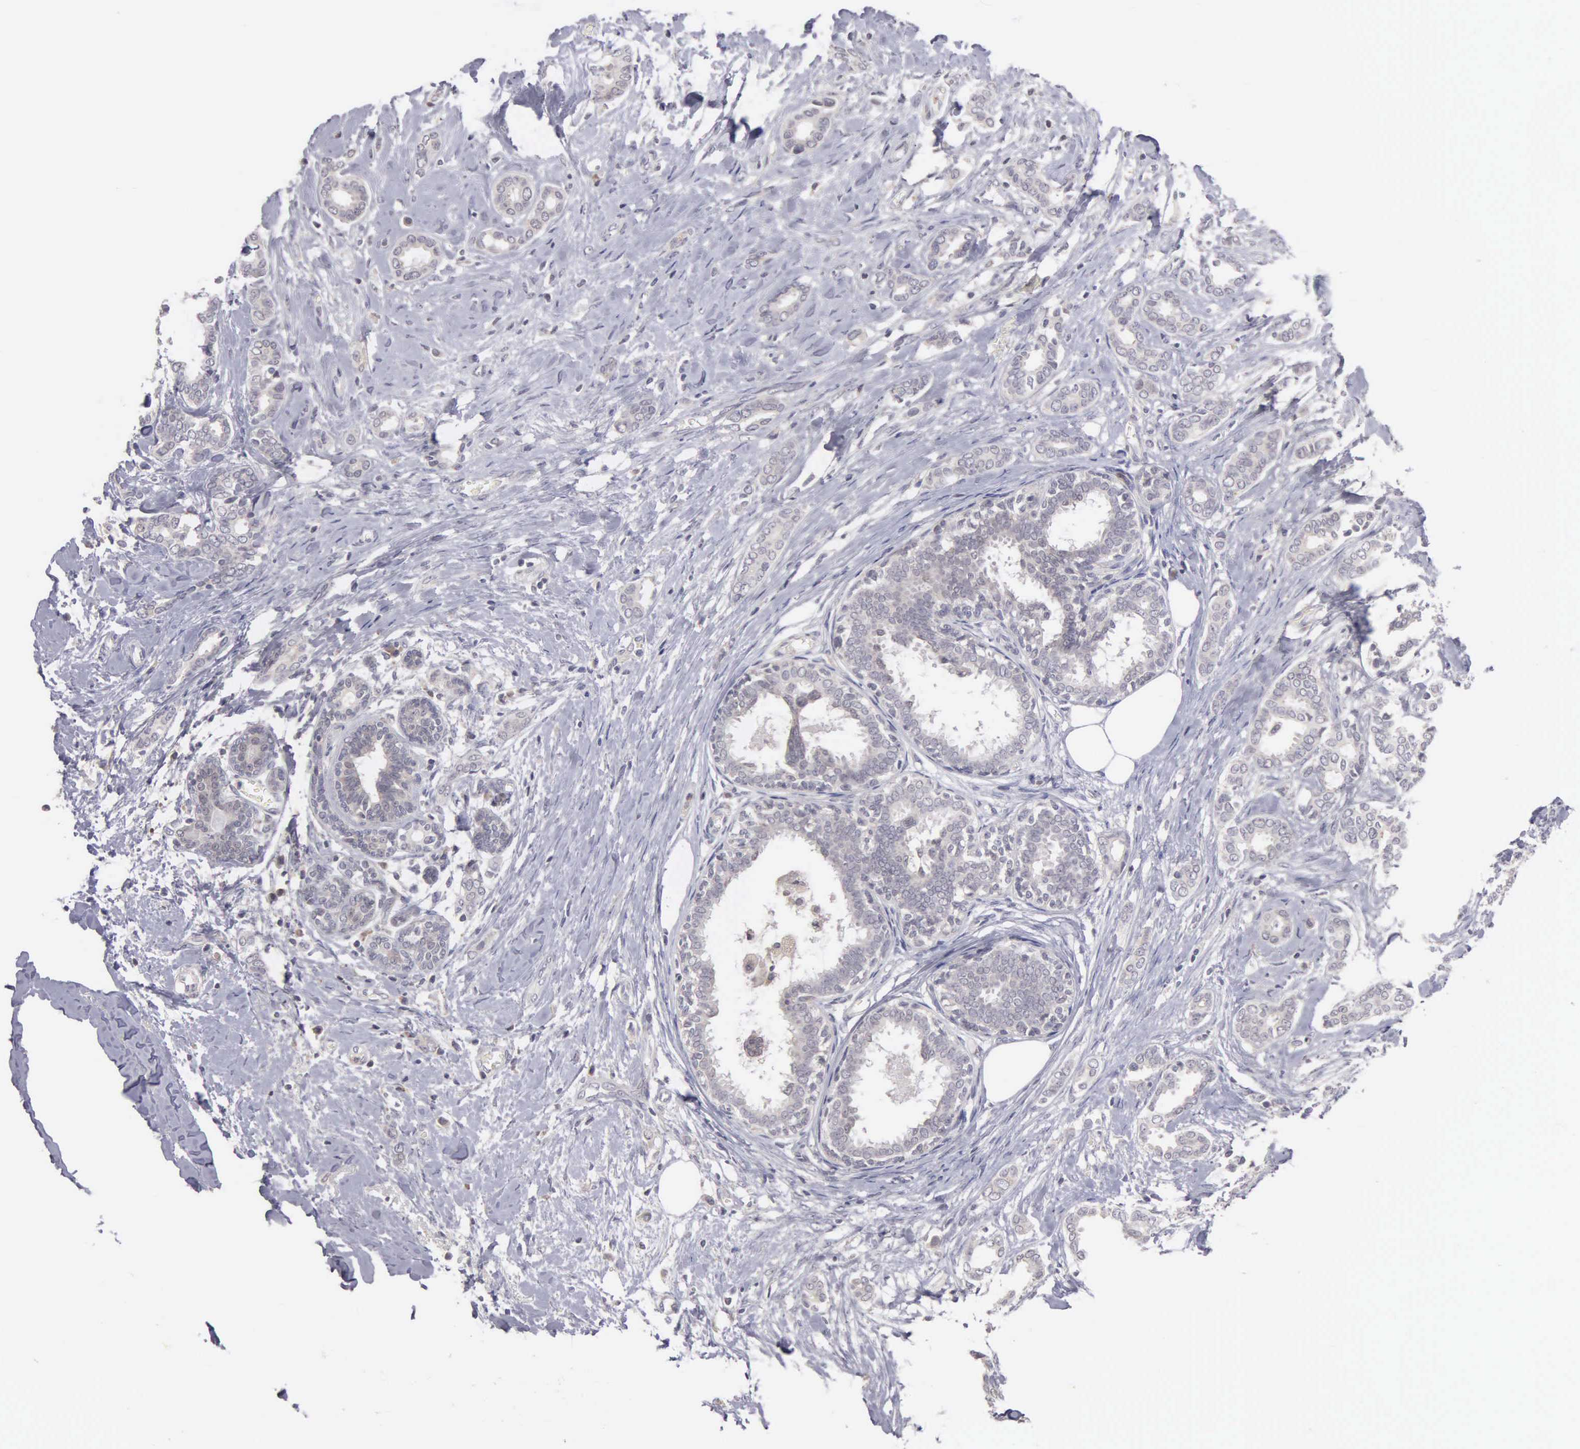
{"staining": {"intensity": "weak", "quantity": "25%-75%", "location": "cytoplasmic/membranous"}, "tissue": "breast cancer", "cell_type": "Tumor cells", "image_type": "cancer", "snomed": [{"axis": "morphology", "description": "Duct carcinoma"}, {"axis": "topography", "description": "Breast"}], "caption": "Immunohistochemical staining of human breast intraductal carcinoma demonstrates low levels of weak cytoplasmic/membranous positivity in approximately 25%-75% of tumor cells.", "gene": "BRD1", "patient": {"sex": "female", "age": 50}}